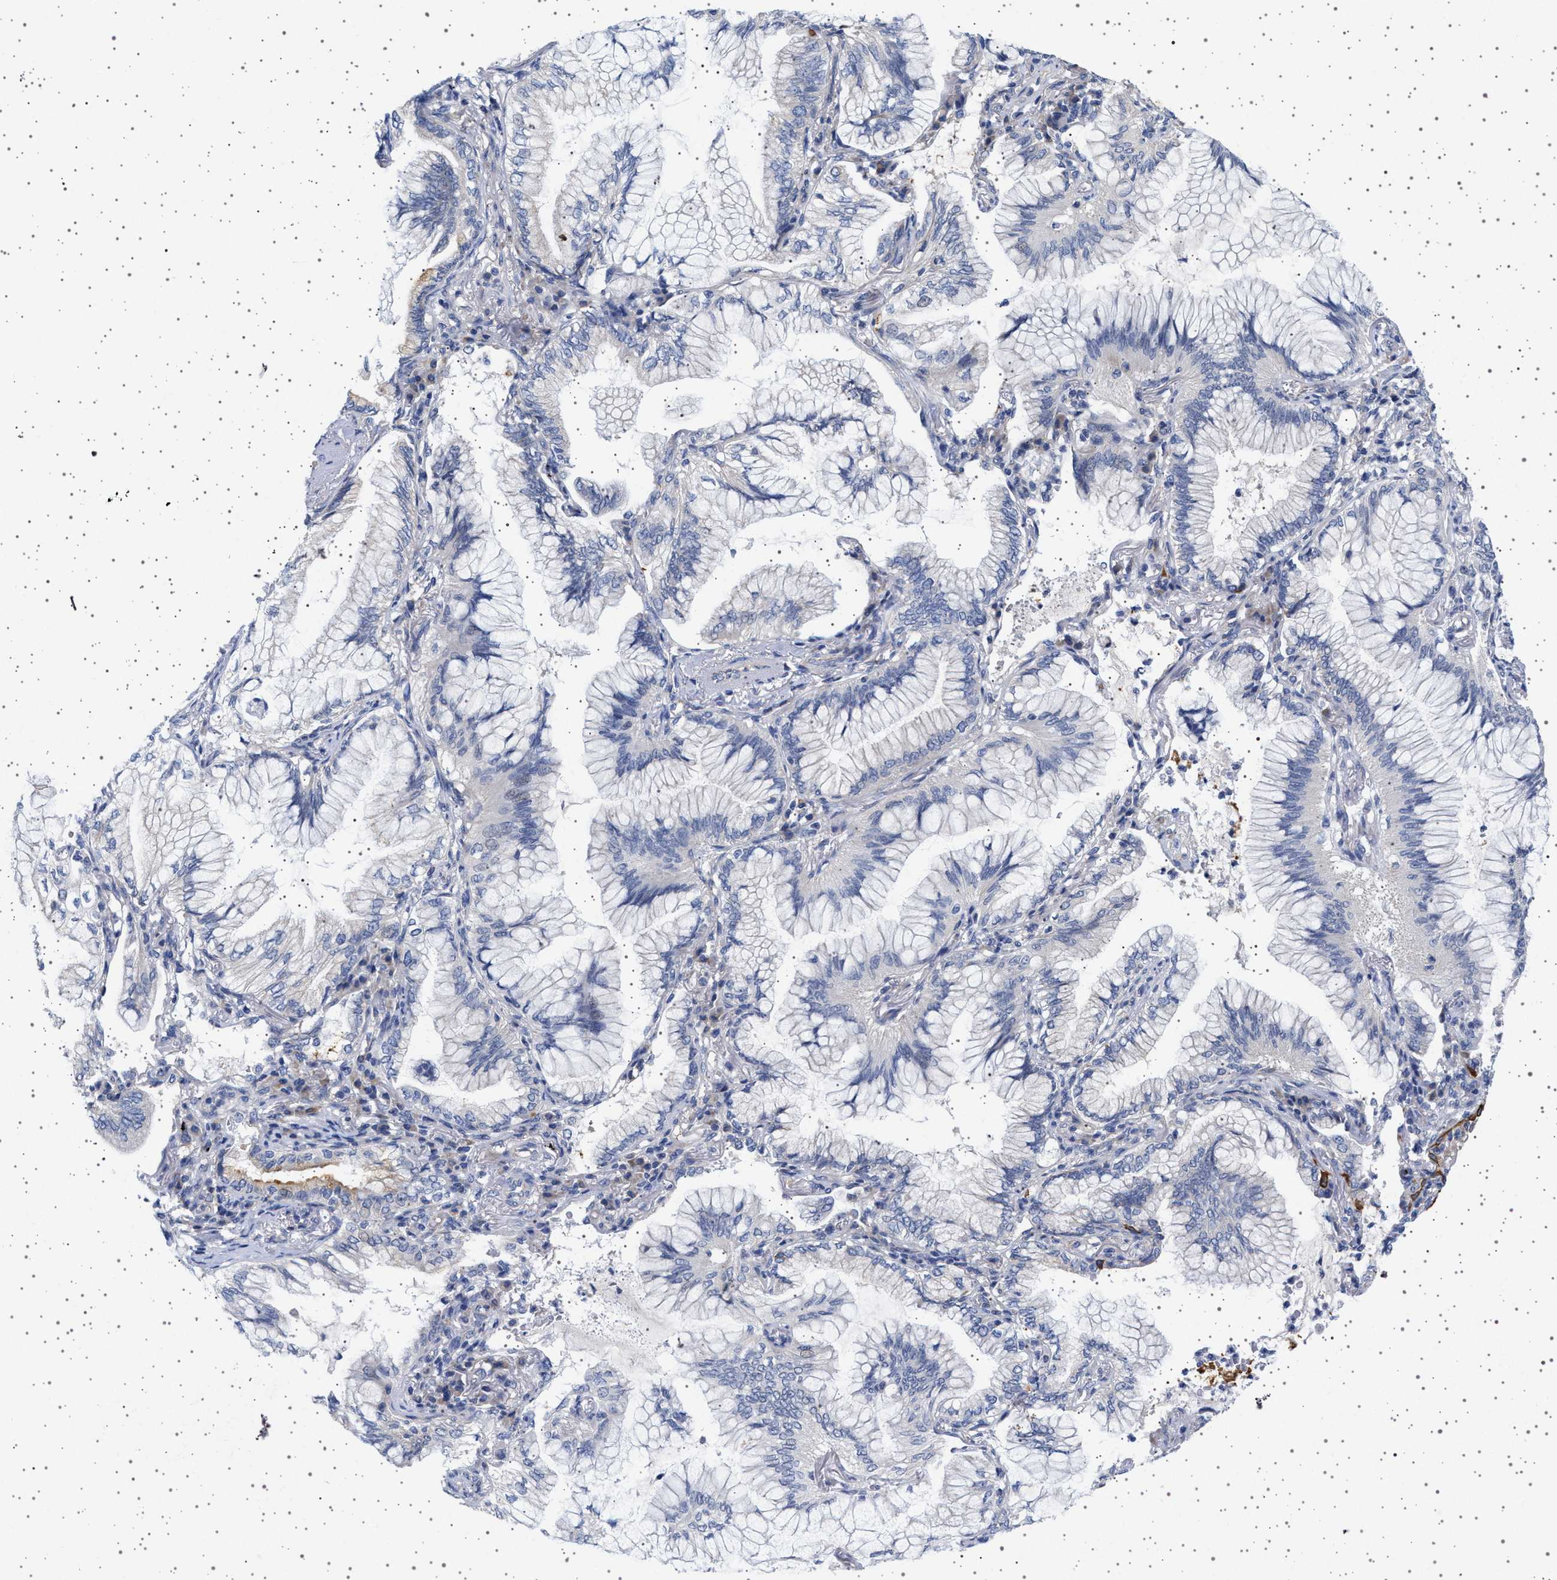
{"staining": {"intensity": "negative", "quantity": "none", "location": "none"}, "tissue": "lung cancer", "cell_type": "Tumor cells", "image_type": "cancer", "snomed": [{"axis": "morphology", "description": "Adenocarcinoma, NOS"}, {"axis": "topography", "description": "Lung"}], "caption": "This is an IHC photomicrograph of adenocarcinoma (lung). There is no positivity in tumor cells.", "gene": "TRMT10B", "patient": {"sex": "female", "age": 70}}